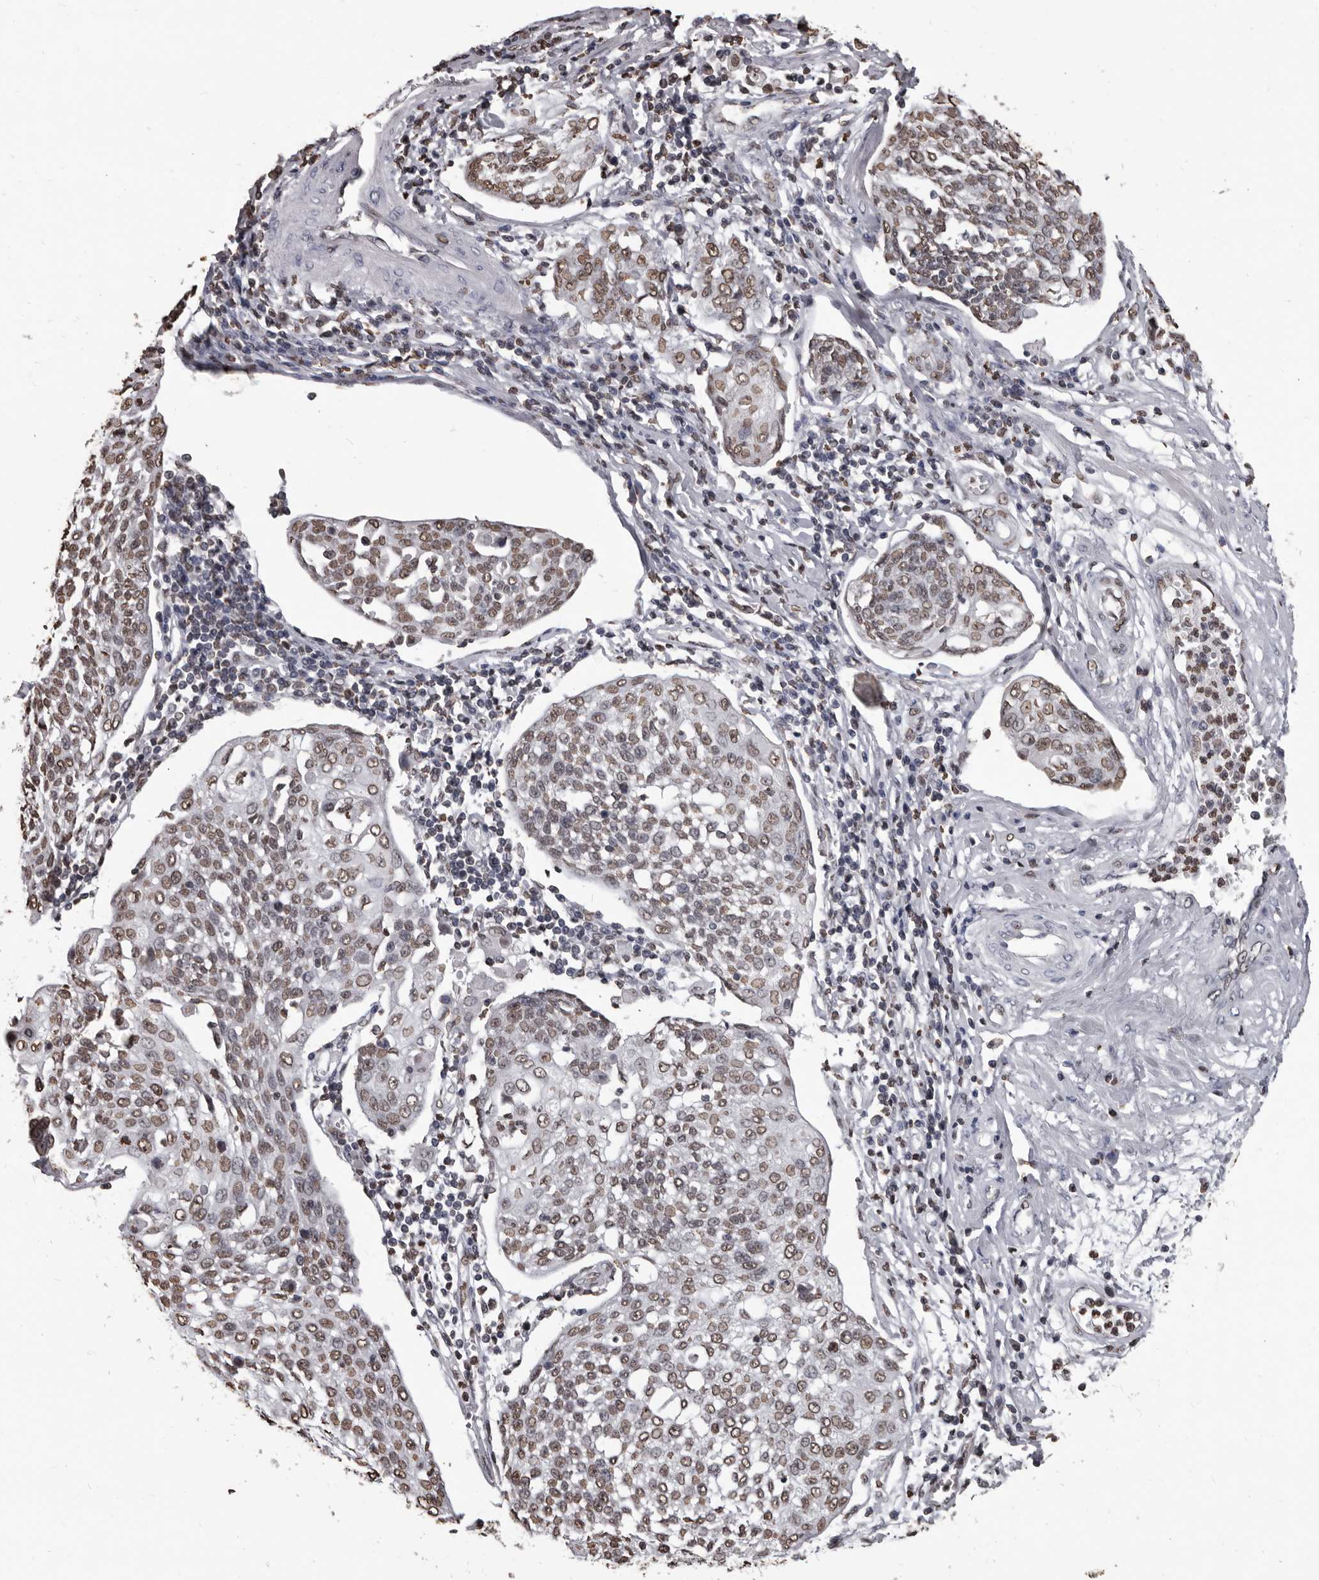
{"staining": {"intensity": "moderate", "quantity": ">75%", "location": "nuclear"}, "tissue": "cervical cancer", "cell_type": "Tumor cells", "image_type": "cancer", "snomed": [{"axis": "morphology", "description": "Squamous cell carcinoma, NOS"}, {"axis": "topography", "description": "Cervix"}], "caption": "Squamous cell carcinoma (cervical) stained with a protein marker demonstrates moderate staining in tumor cells.", "gene": "AHR", "patient": {"sex": "female", "age": 34}}